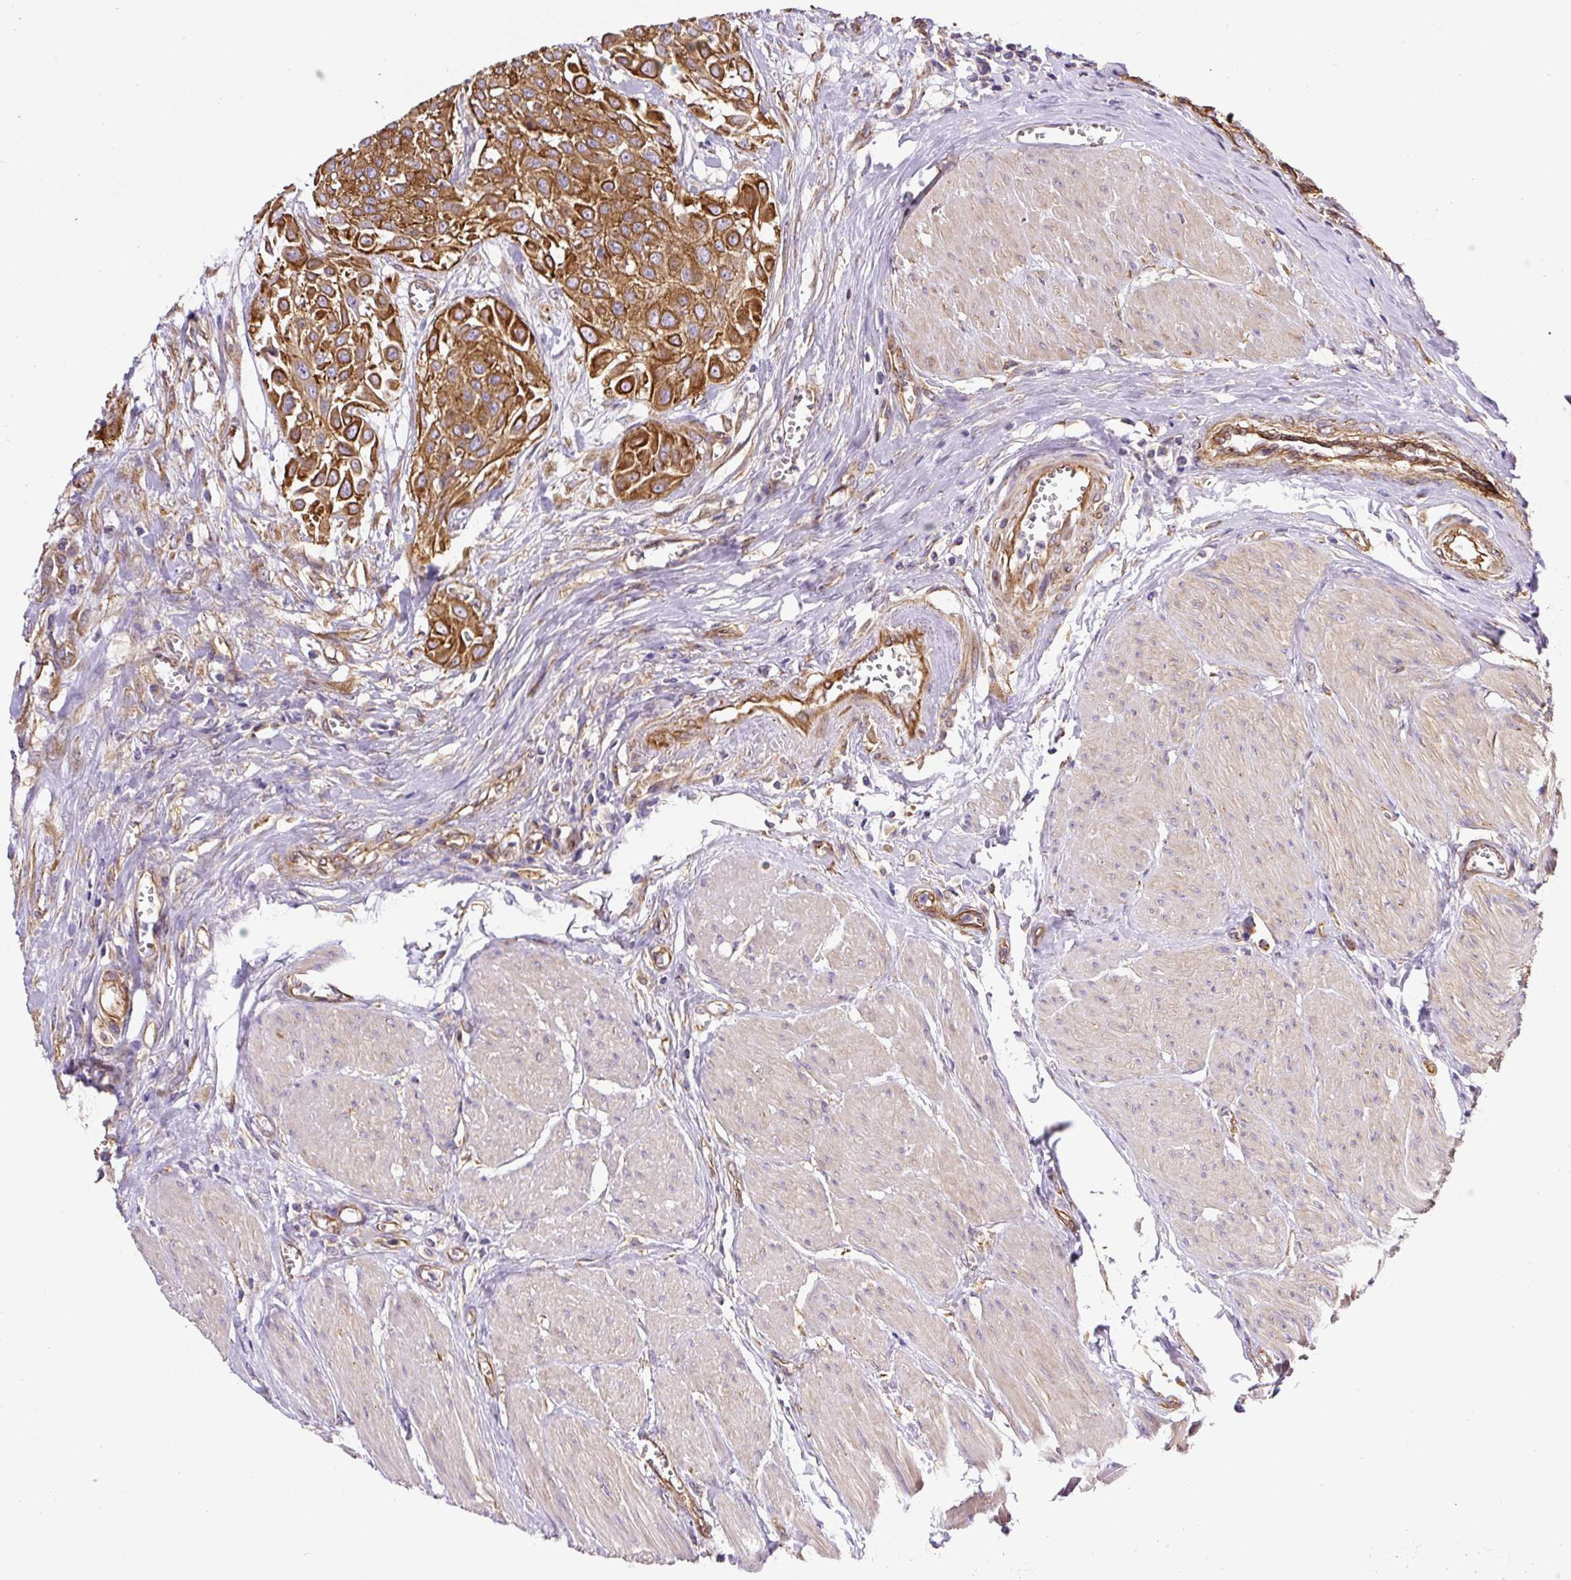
{"staining": {"intensity": "strong", "quantity": ">75%", "location": "cytoplasmic/membranous"}, "tissue": "urothelial cancer", "cell_type": "Tumor cells", "image_type": "cancer", "snomed": [{"axis": "morphology", "description": "Urothelial carcinoma, High grade"}, {"axis": "topography", "description": "Urinary bladder"}], "caption": "Urothelial cancer stained with immunohistochemistry (IHC) demonstrates strong cytoplasmic/membranous staining in approximately >75% of tumor cells.", "gene": "DCTN1", "patient": {"sex": "male", "age": 57}}